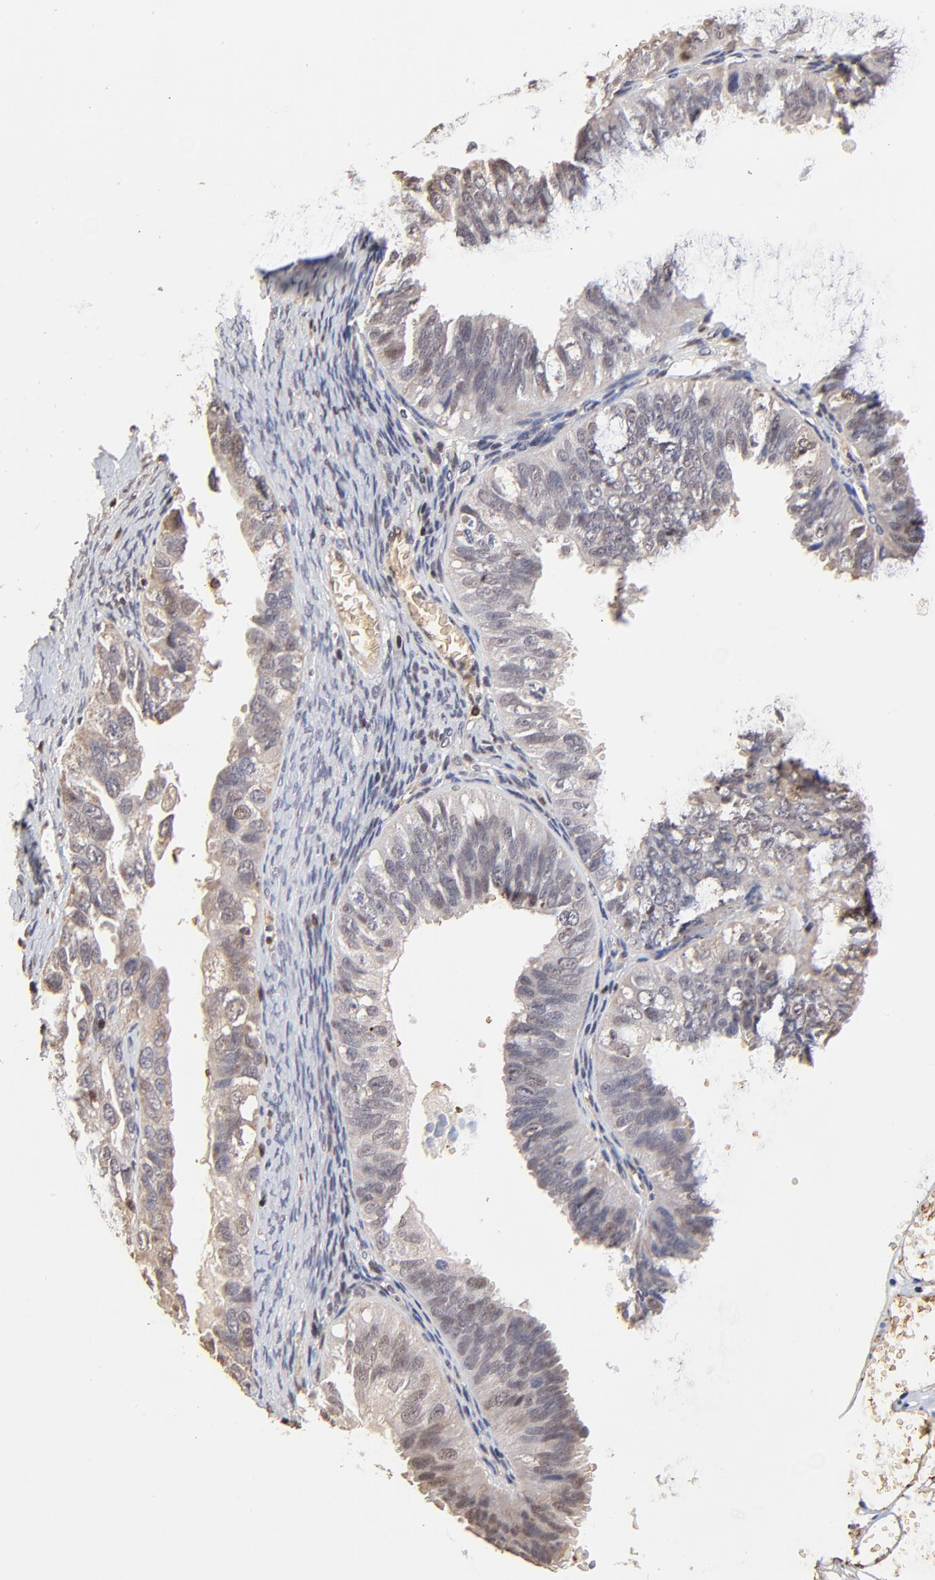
{"staining": {"intensity": "weak", "quantity": "<25%", "location": "nuclear"}, "tissue": "ovarian cancer", "cell_type": "Tumor cells", "image_type": "cancer", "snomed": [{"axis": "morphology", "description": "Carcinoma, endometroid"}, {"axis": "topography", "description": "Ovary"}], "caption": "DAB immunohistochemical staining of ovarian endometroid carcinoma shows no significant positivity in tumor cells. Nuclei are stained in blue.", "gene": "CASP1", "patient": {"sex": "female", "age": 85}}